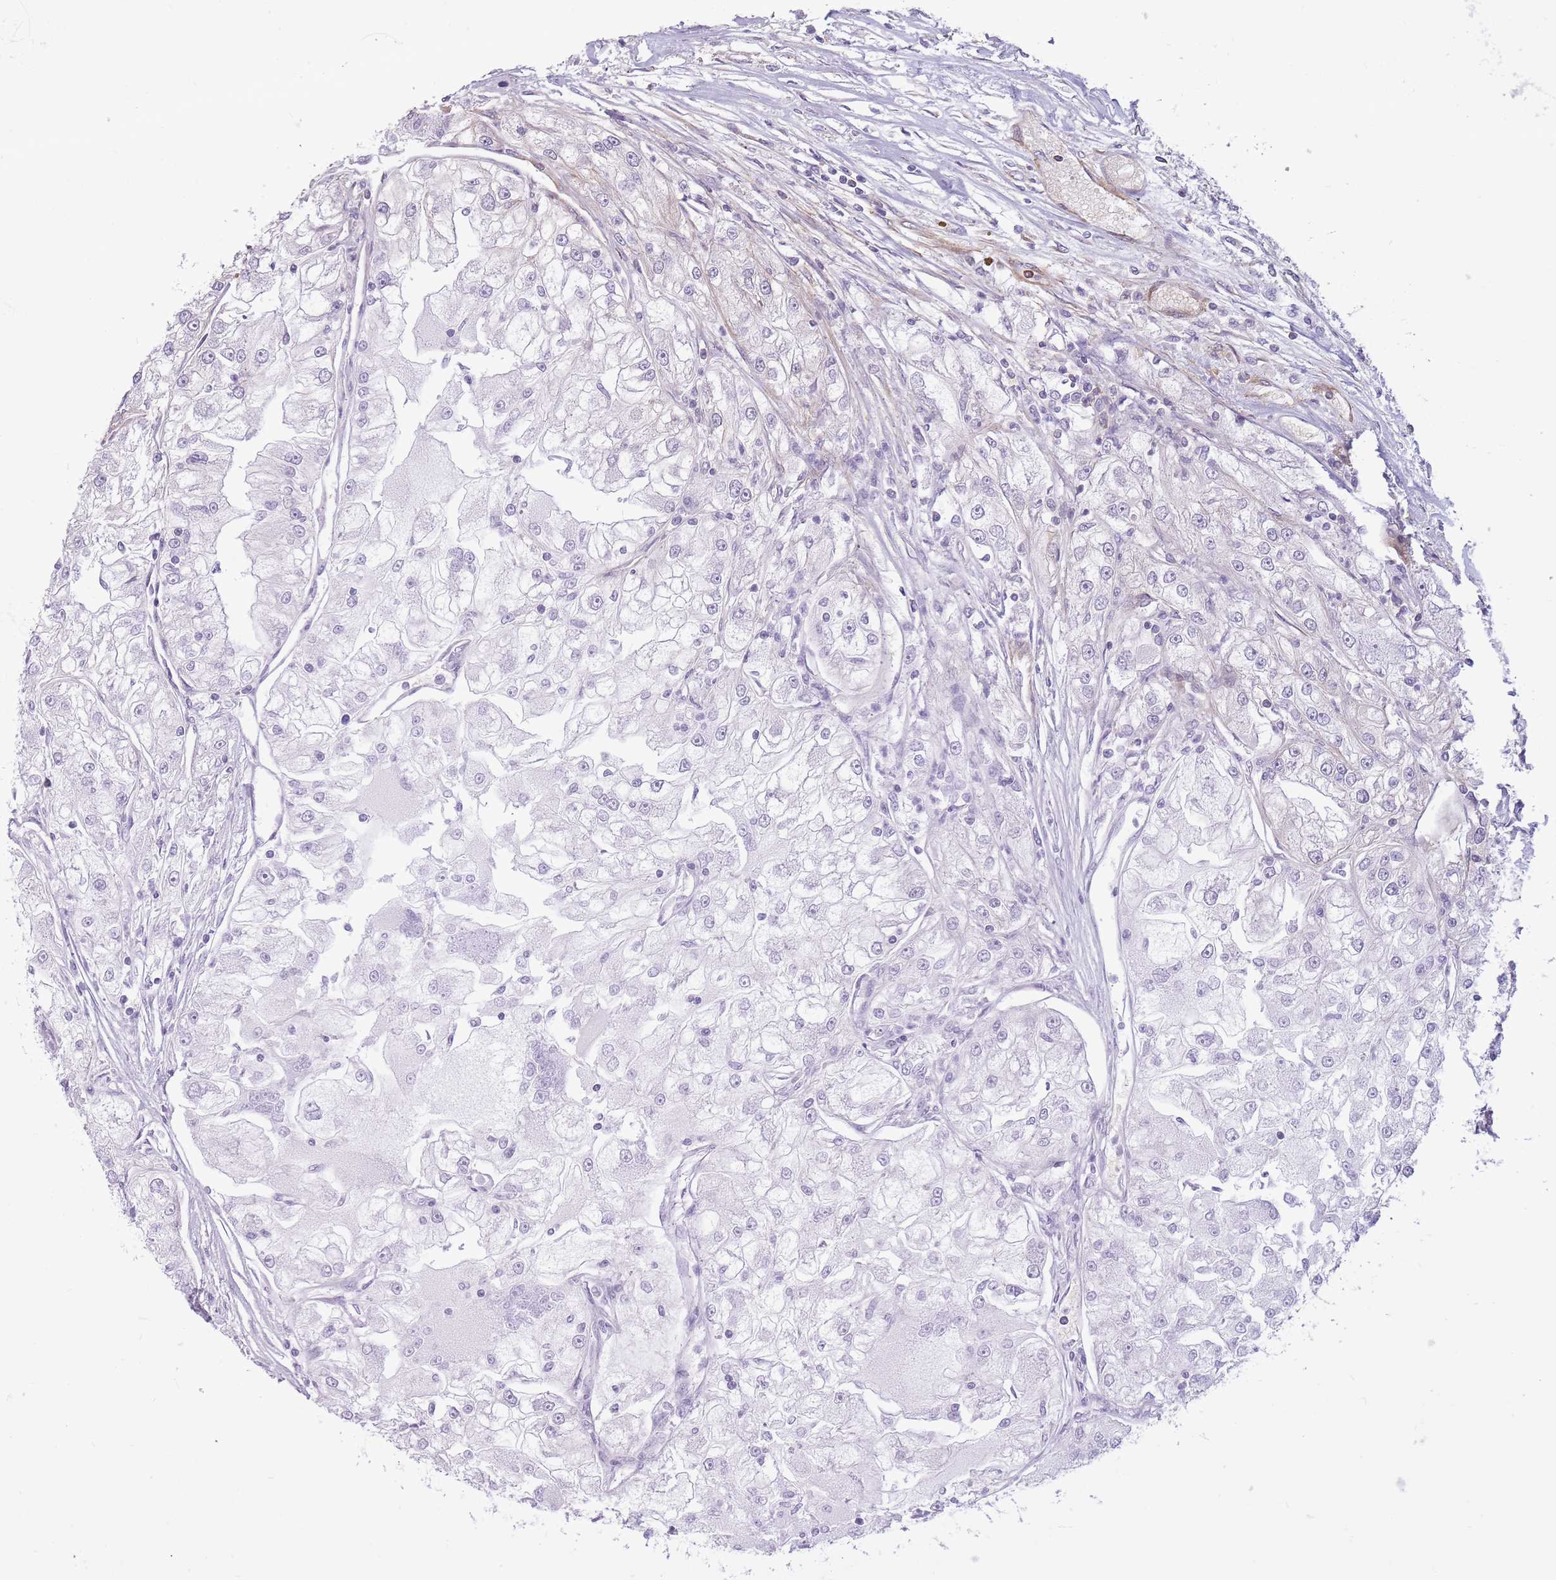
{"staining": {"intensity": "negative", "quantity": "none", "location": "none"}, "tissue": "renal cancer", "cell_type": "Tumor cells", "image_type": "cancer", "snomed": [{"axis": "morphology", "description": "Adenocarcinoma, NOS"}, {"axis": "topography", "description": "Kidney"}], "caption": "DAB immunohistochemical staining of adenocarcinoma (renal) demonstrates no significant expression in tumor cells.", "gene": "ADD1", "patient": {"sex": "female", "age": 72}}